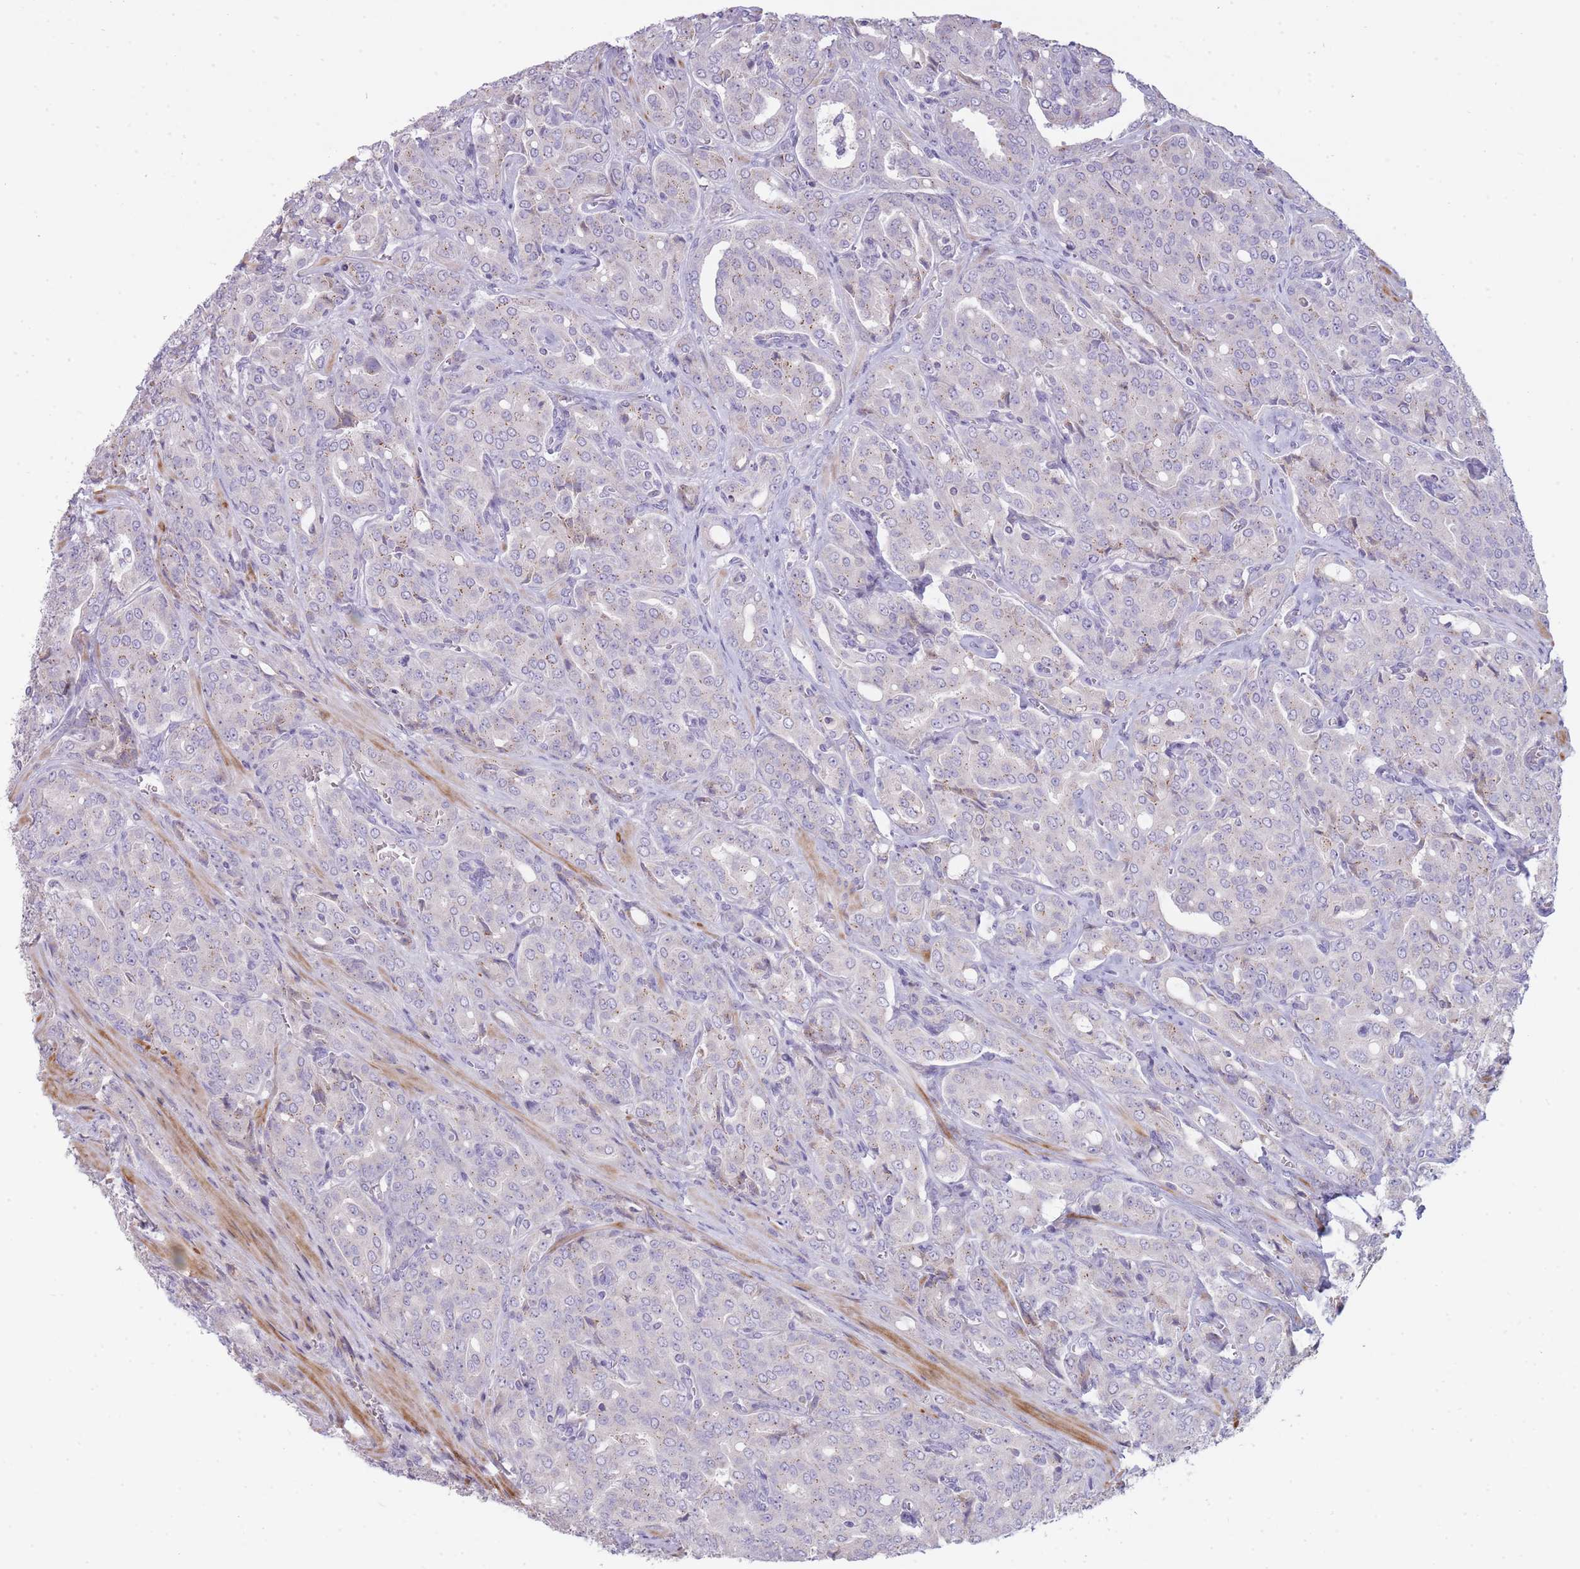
{"staining": {"intensity": "negative", "quantity": "none", "location": "none"}, "tissue": "prostate cancer", "cell_type": "Tumor cells", "image_type": "cancer", "snomed": [{"axis": "morphology", "description": "Adenocarcinoma, High grade"}, {"axis": "topography", "description": "Prostate"}], "caption": "Immunohistochemistry of human adenocarcinoma (high-grade) (prostate) demonstrates no staining in tumor cells.", "gene": "PPP3R2", "patient": {"sex": "male", "age": 68}}